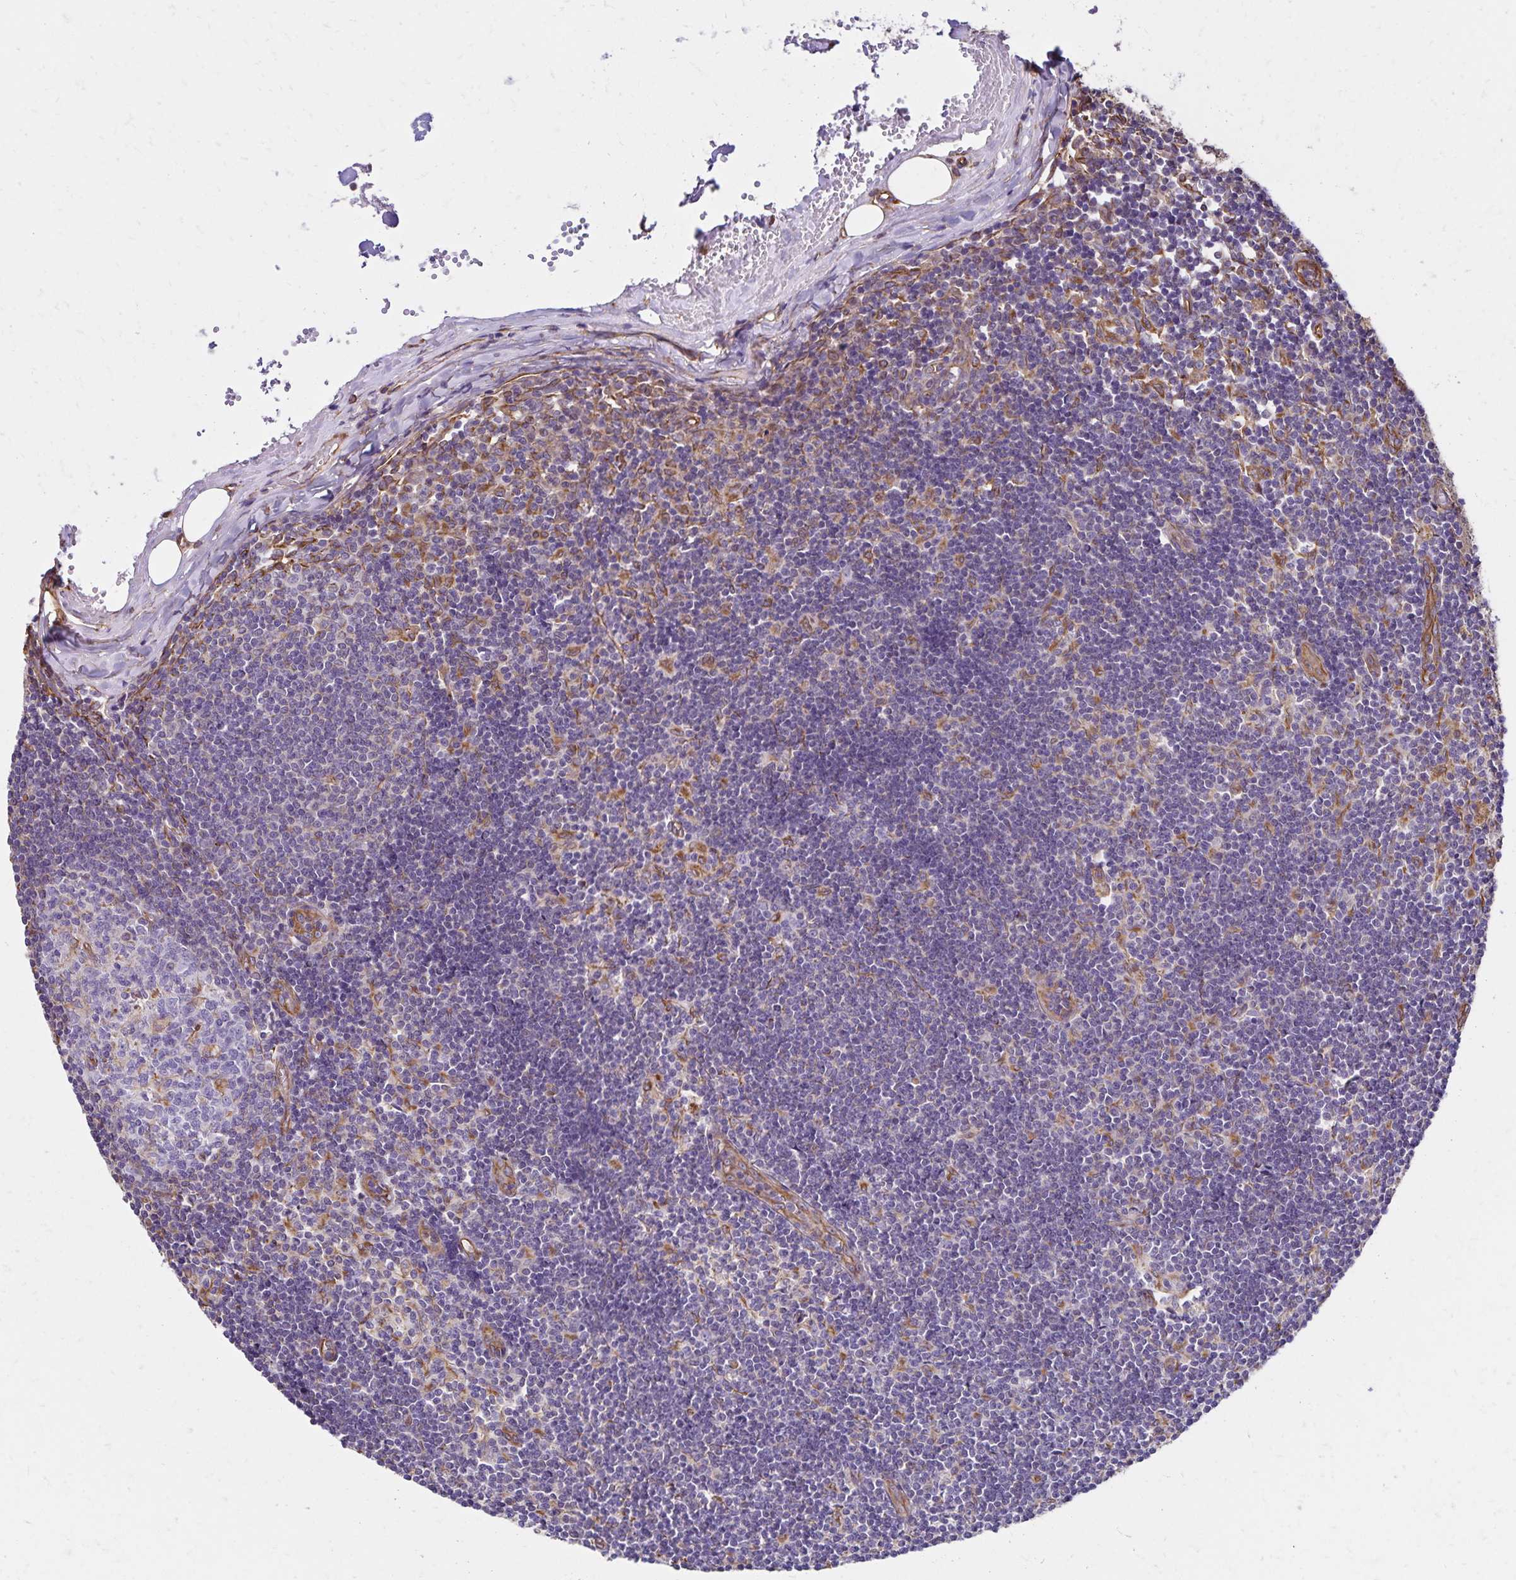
{"staining": {"intensity": "moderate", "quantity": "<25%", "location": "cytoplasmic/membranous"}, "tissue": "lymph node", "cell_type": "Germinal center cells", "image_type": "normal", "snomed": [{"axis": "morphology", "description": "Normal tissue, NOS"}, {"axis": "topography", "description": "Lymph node"}], "caption": "DAB (3,3'-diaminobenzidine) immunohistochemical staining of benign human lymph node displays moderate cytoplasmic/membranous protein staining in approximately <25% of germinal center cells.", "gene": "TRPV6", "patient": {"sex": "female", "age": 31}}